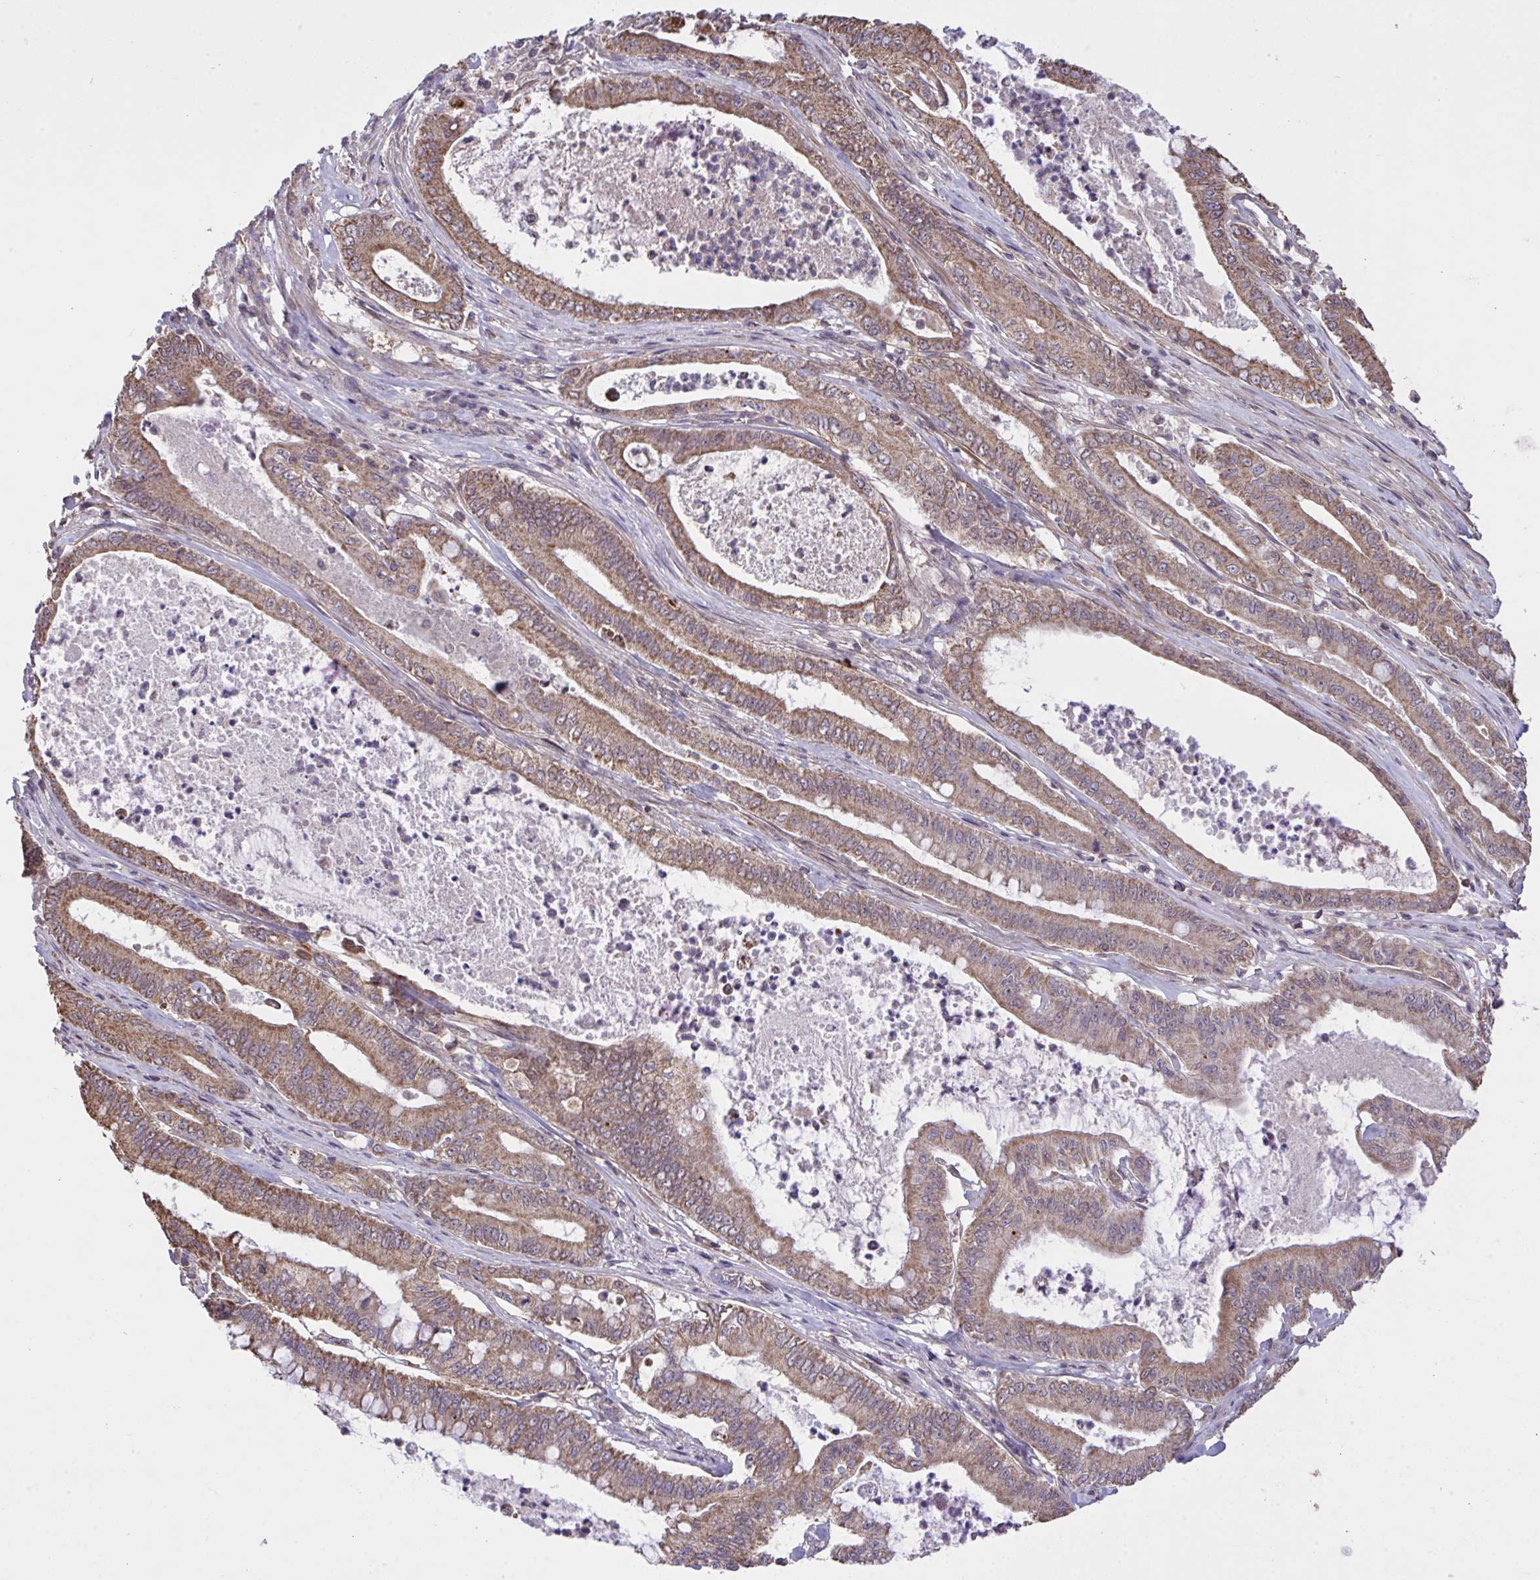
{"staining": {"intensity": "moderate", "quantity": ">75%", "location": "cytoplasmic/membranous"}, "tissue": "pancreatic cancer", "cell_type": "Tumor cells", "image_type": "cancer", "snomed": [{"axis": "morphology", "description": "Adenocarcinoma, NOS"}, {"axis": "topography", "description": "Pancreas"}], "caption": "Pancreatic adenocarcinoma tissue reveals moderate cytoplasmic/membranous positivity in about >75% of tumor cells, visualized by immunohistochemistry.", "gene": "PPM1H", "patient": {"sex": "male", "age": 71}}